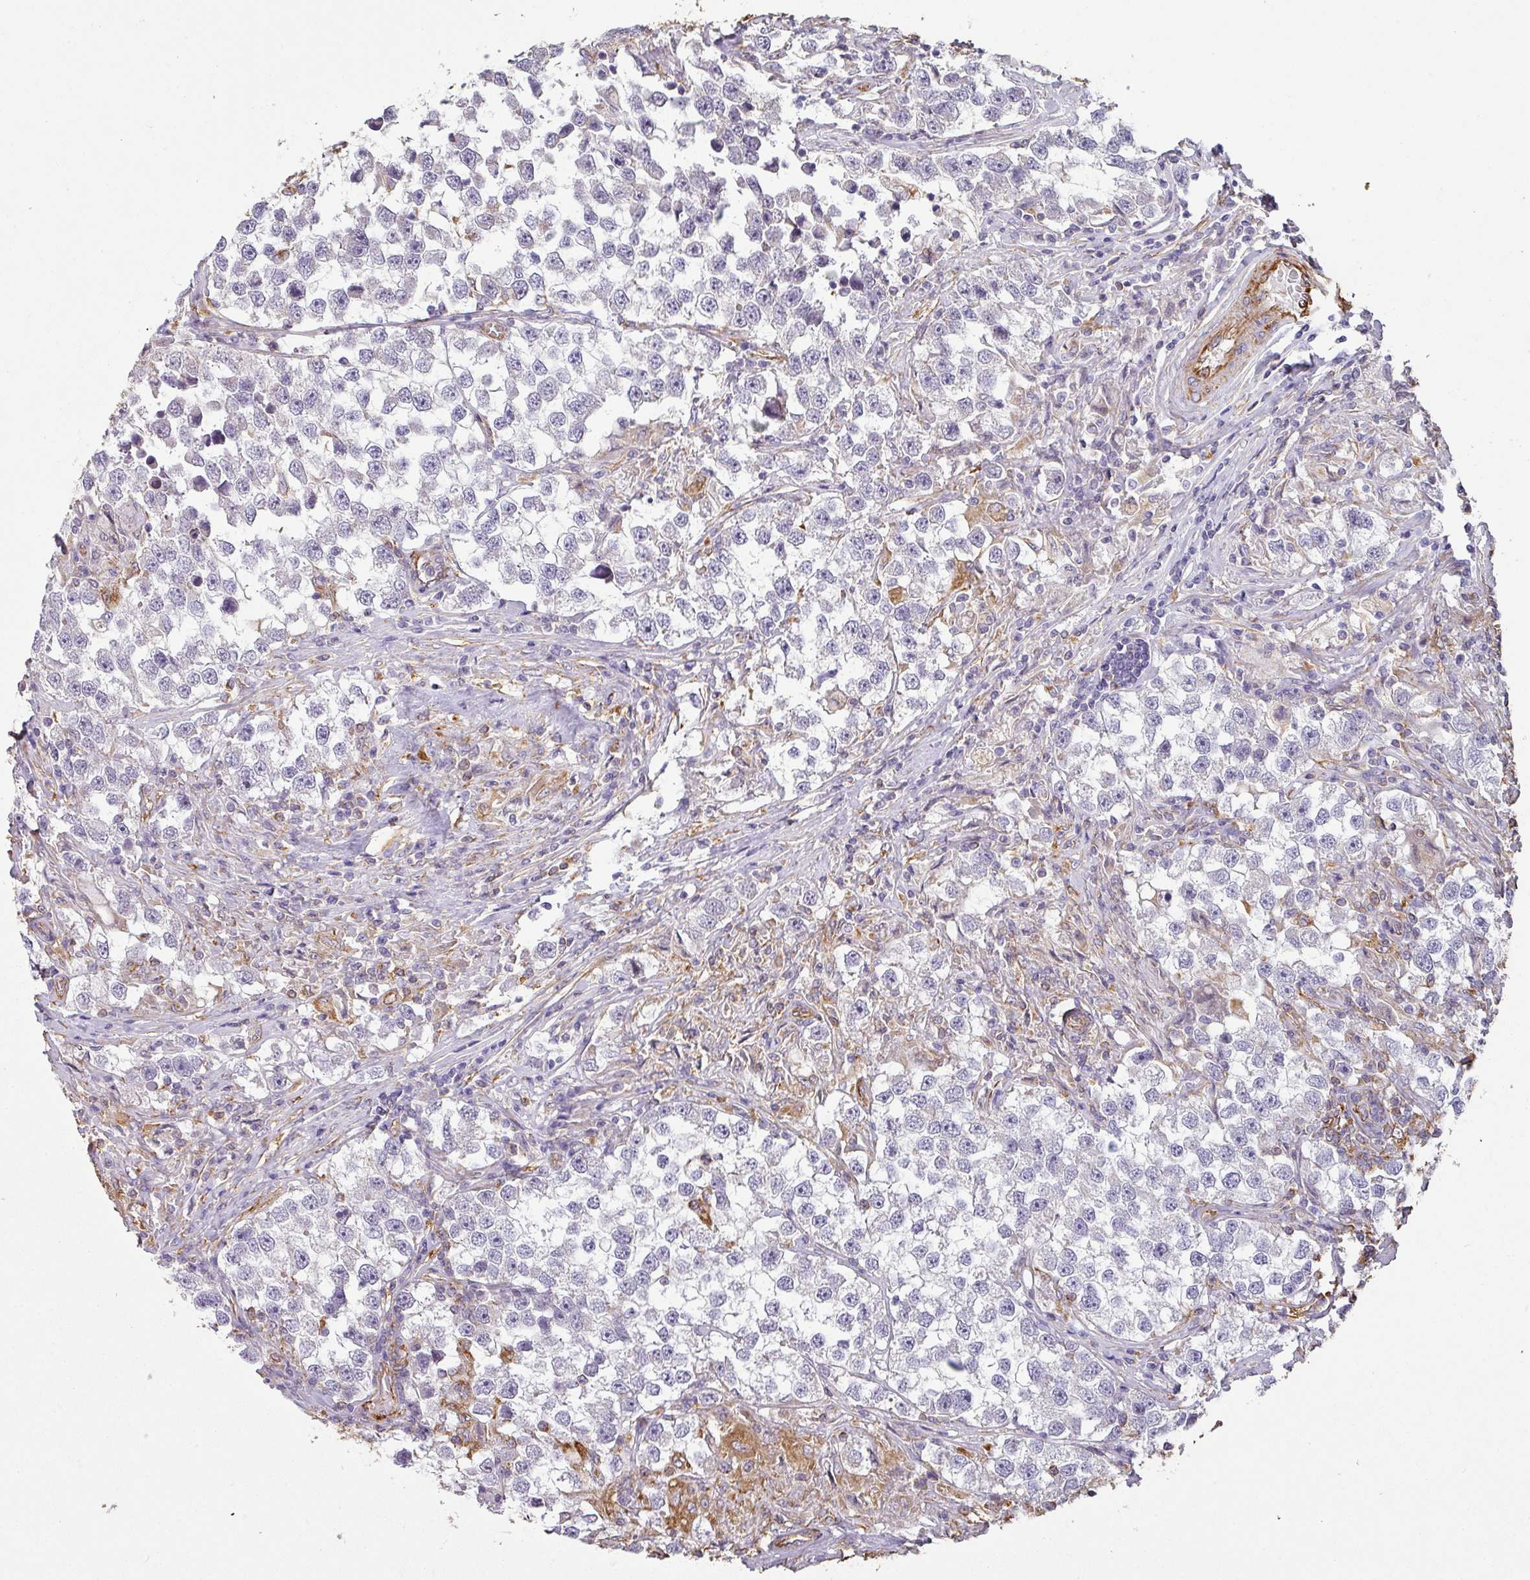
{"staining": {"intensity": "negative", "quantity": "none", "location": "none"}, "tissue": "testis cancer", "cell_type": "Tumor cells", "image_type": "cancer", "snomed": [{"axis": "morphology", "description": "Seminoma, NOS"}, {"axis": "topography", "description": "Testis"}], "caption": "Seminoma (testis) stained for a protein using immunohistochemistry exhibits no expression tumor cells.", "gene": "ZNF280C", "patient": {"sex": "male", "age": 46}}